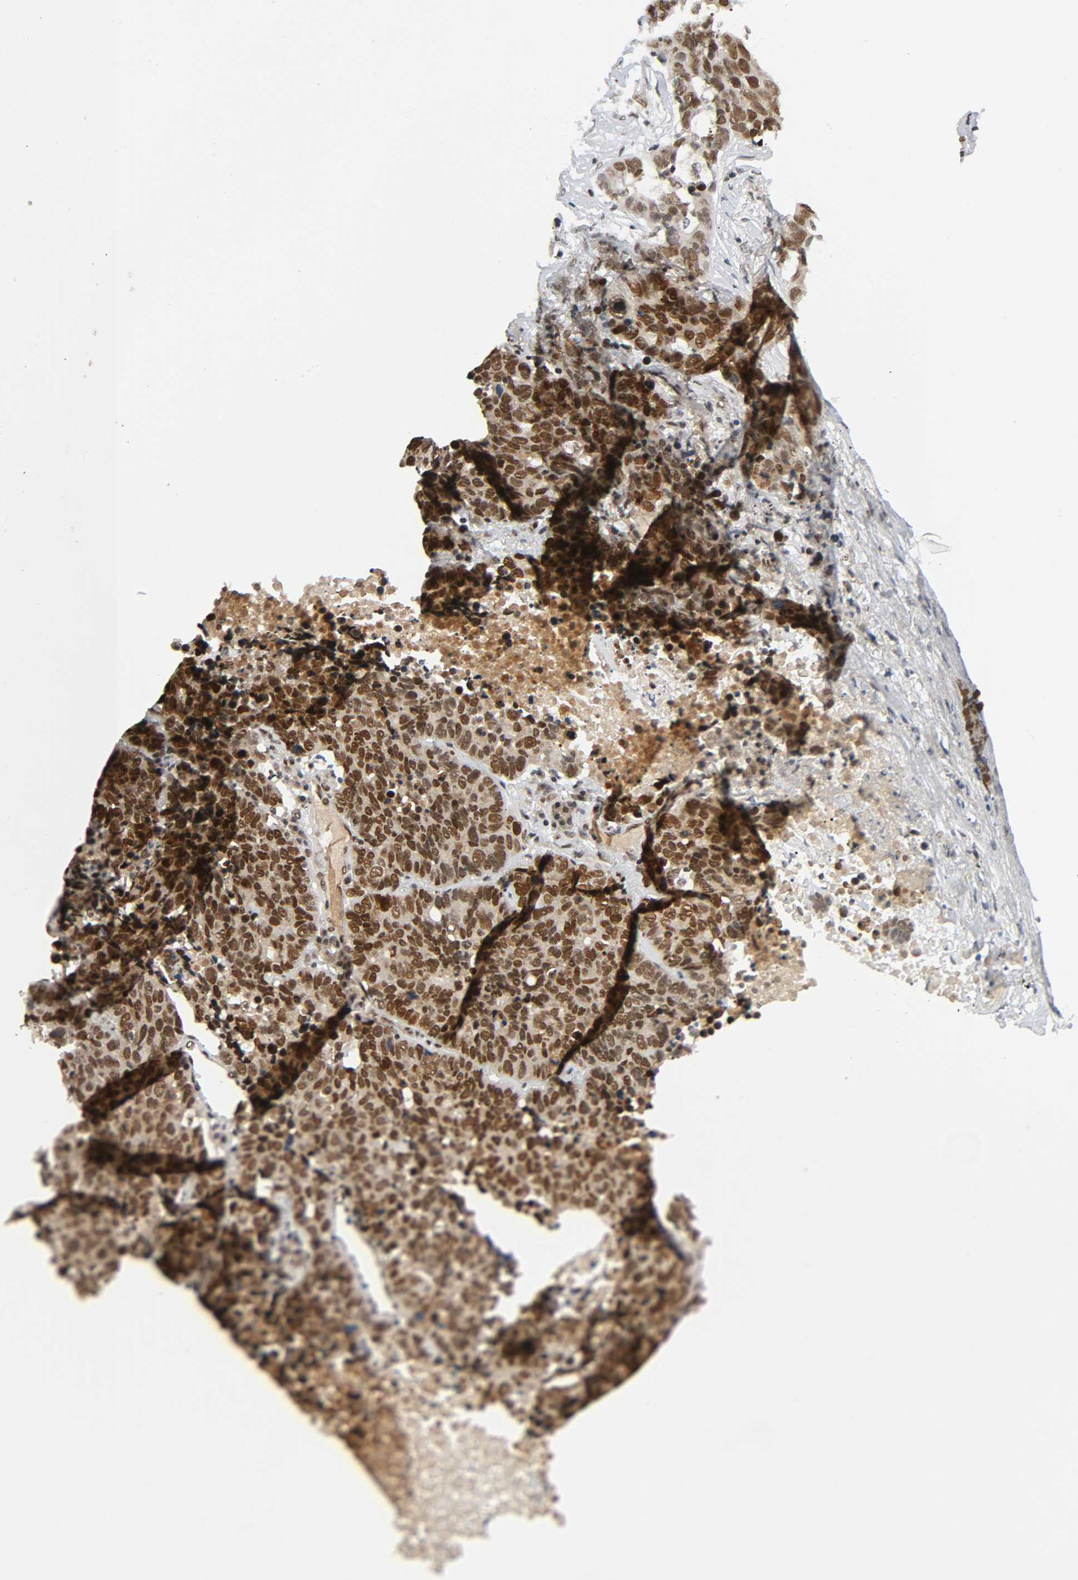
{"staining": {"intensity": "strong", "quantity": ">75%", "location": "nuclear"}, "tissue": "lung cancer", "cell_type": "Tumor cells", "image_type": "cancer", "snomed": [{"axis": "morphology", "description": "Carcinoid, malignant, NOS"}, {"axis": "topography", "description": "Lung"}], "caption": "Tumor cells demonstrate high levels of strong nuclear expression in about >75% of cells in lung cancer (malignant carcinoid). The staining was performed using DAB, with brown indicating positive protein expression. Nuclei are stained blue with hematoxylin.", "gene": "SMARCD1", "patient": {"sex": "male", "age": 60}}